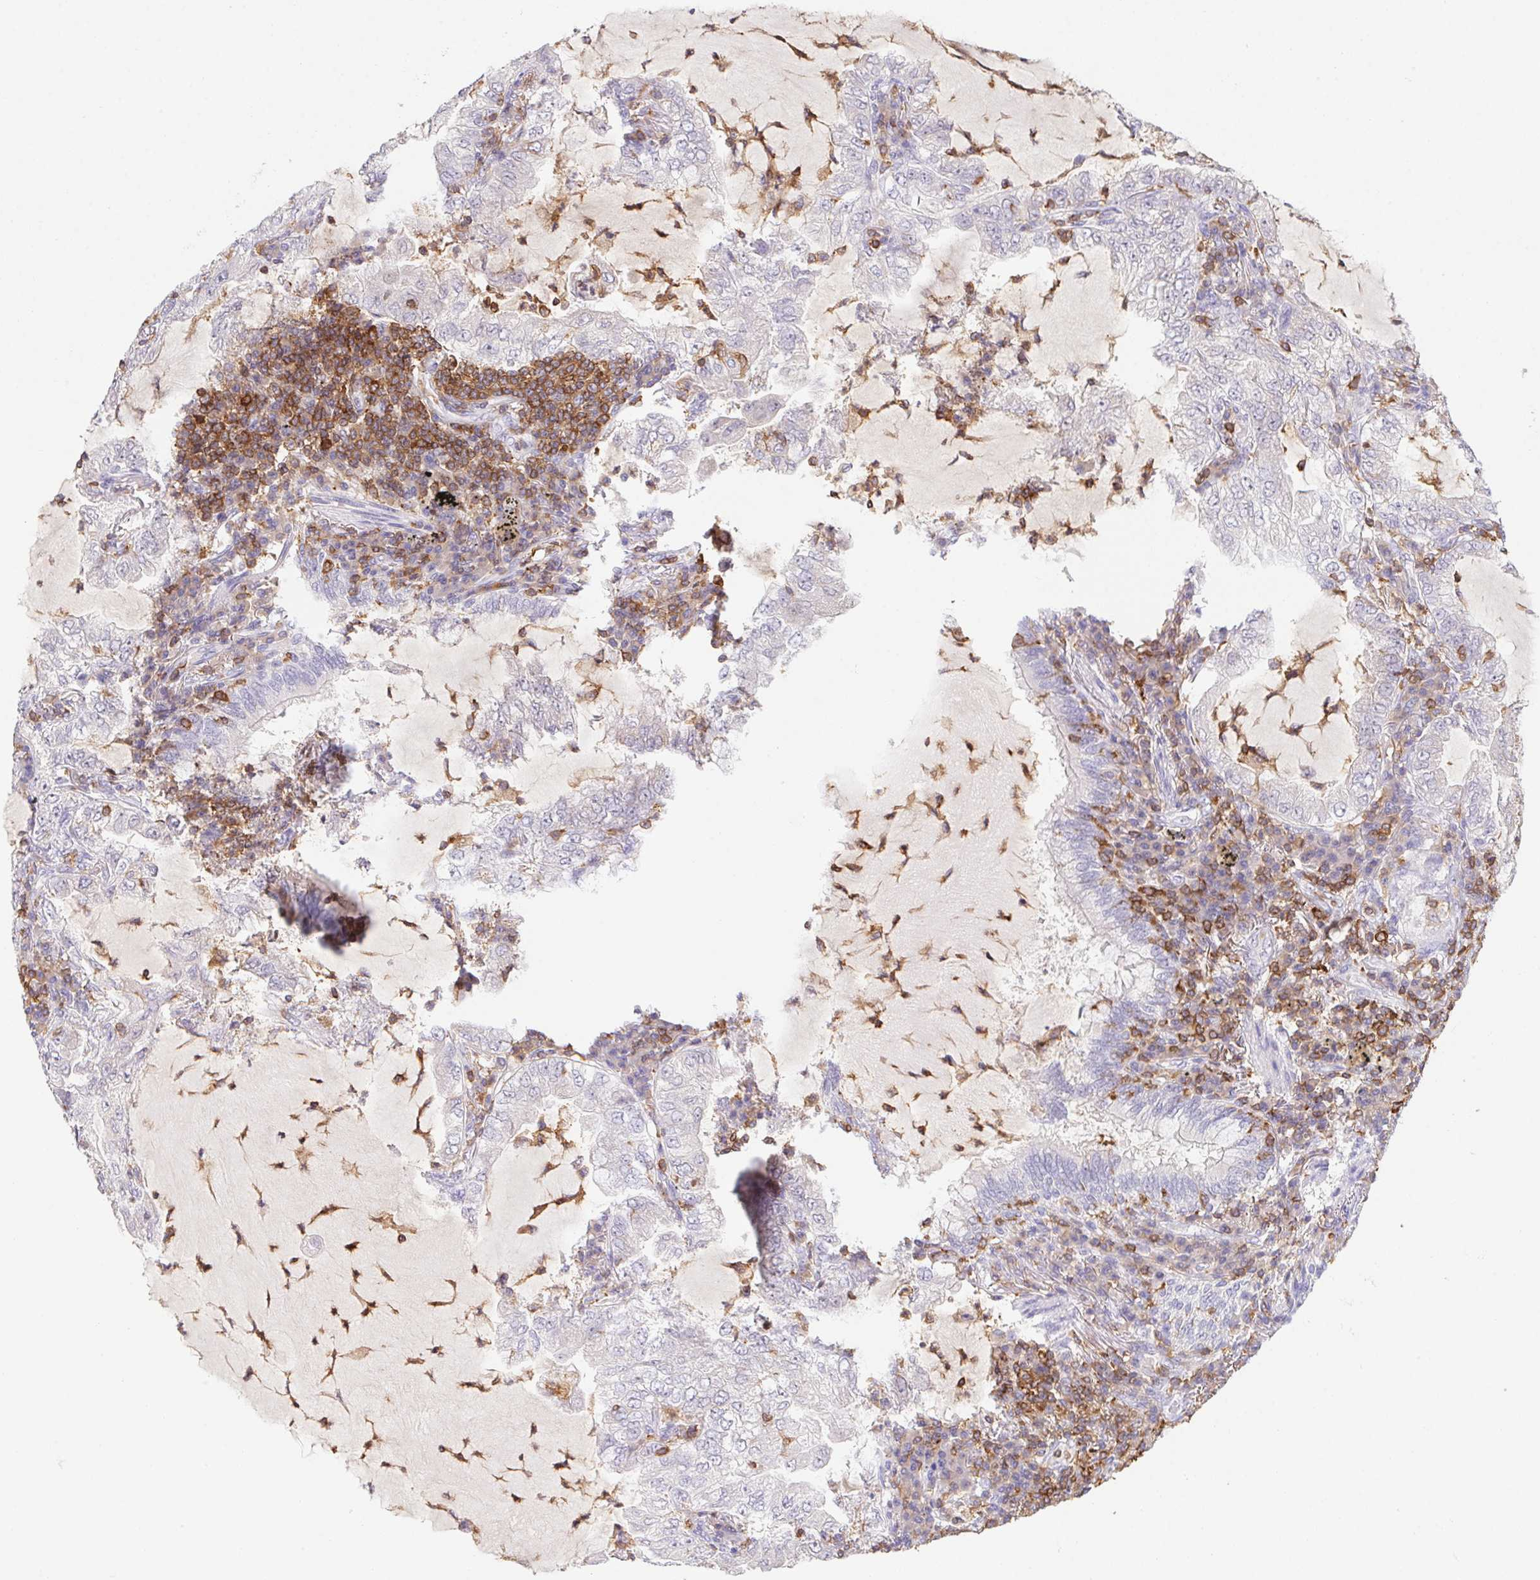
{"staining": {"intensity": "negative", "quantity": "none", "location": "none"}, "tissue": "lung cancer", "cell_type": "Tumor cells", "image_type": "cancer", "snomed": [{"axis": "morphology", "description": "Adenocarcinoma, NOS"}, {"axis": "topography", "description": "Lung"}], "caption": "Lung adenocarcinoma stained for a protein using immunohistochemistry (IHC) displays no staining tumor cells.", "gene": "APBB1IP", "patient": {"sex": "female", "age": 73}}